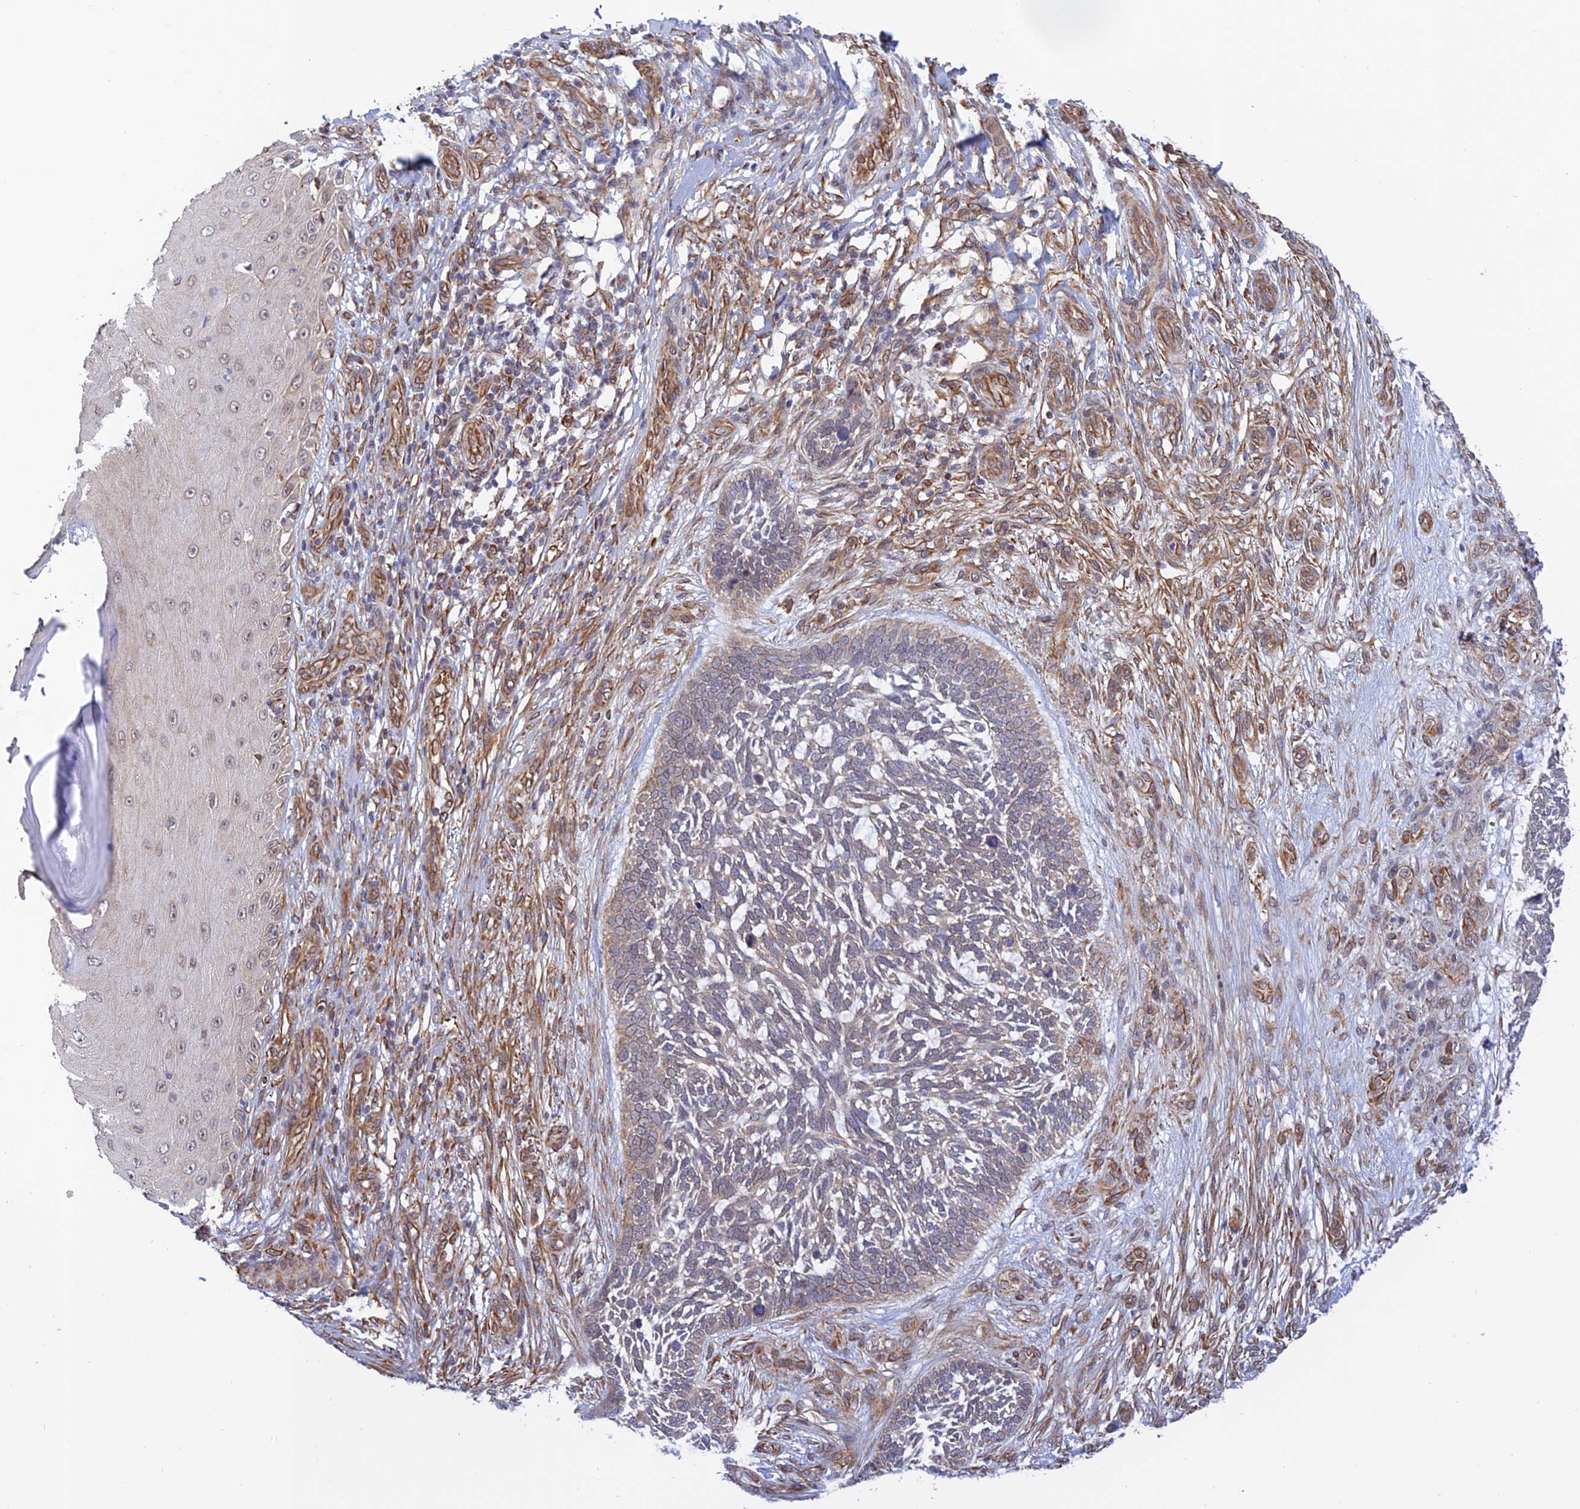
{"staining": {"intensity": "weak", "quantity": "<25%", "location": "cytoplasmic/membranous"}, "tissue": "skin cancer", "cell_type": "Tumor cells", "image_type": "cancer", "snomed": [{"axis": "morphology", "description": "Basal cell carcinoma"}, {"axis": "topography", "description": "Skin"}], "caption": "High power microscopy histopathology image of an immunohistochemistry (IHC) image of skin basal cell carcinoma, revealing no significant staining in tumor cells.", "gene": "PAGR1", "patient": {"sex": "male", "age": 88}}